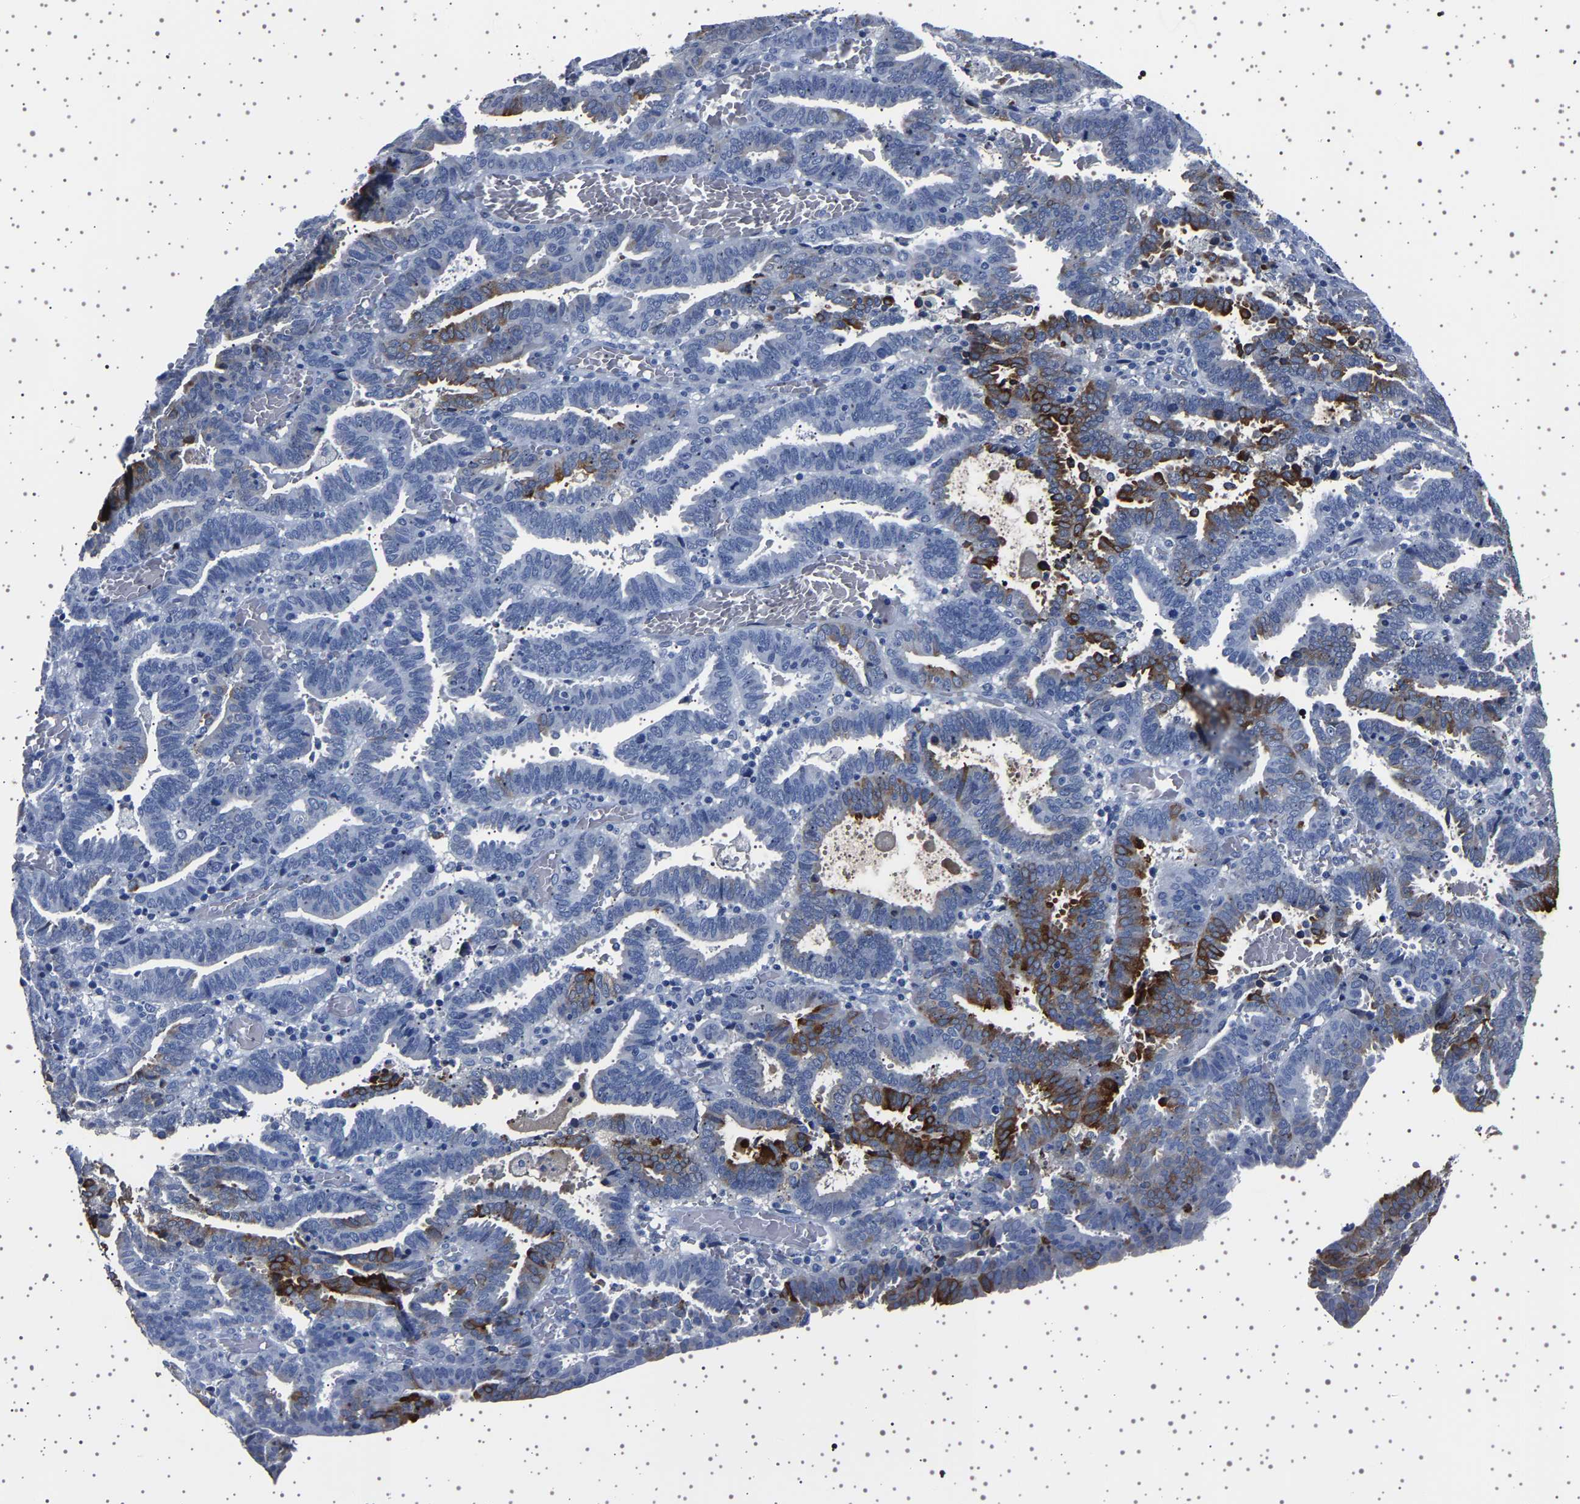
{"staining": {"intensity": "strong", "quantity": "<25%", "location": "cytoplasmic/membranous"}, "tissue": "endometrial cancer", "cell_type": "Tumor cells", "image_type": "cancer", "snomed": [{"axis": "morphology", "description": "Adenocarcinoma, NOS"}, {"axis": "topography", "description": "Uterus"}], "caption": "The histopathology image shows a brown stain indicating the presence of a protein in the cytoplasmic/membranous of tumor cells in endometrial cancer (adenocarcinoma).", "gene": "TFF3", "patient": {"sex": "female", "age": 83}}